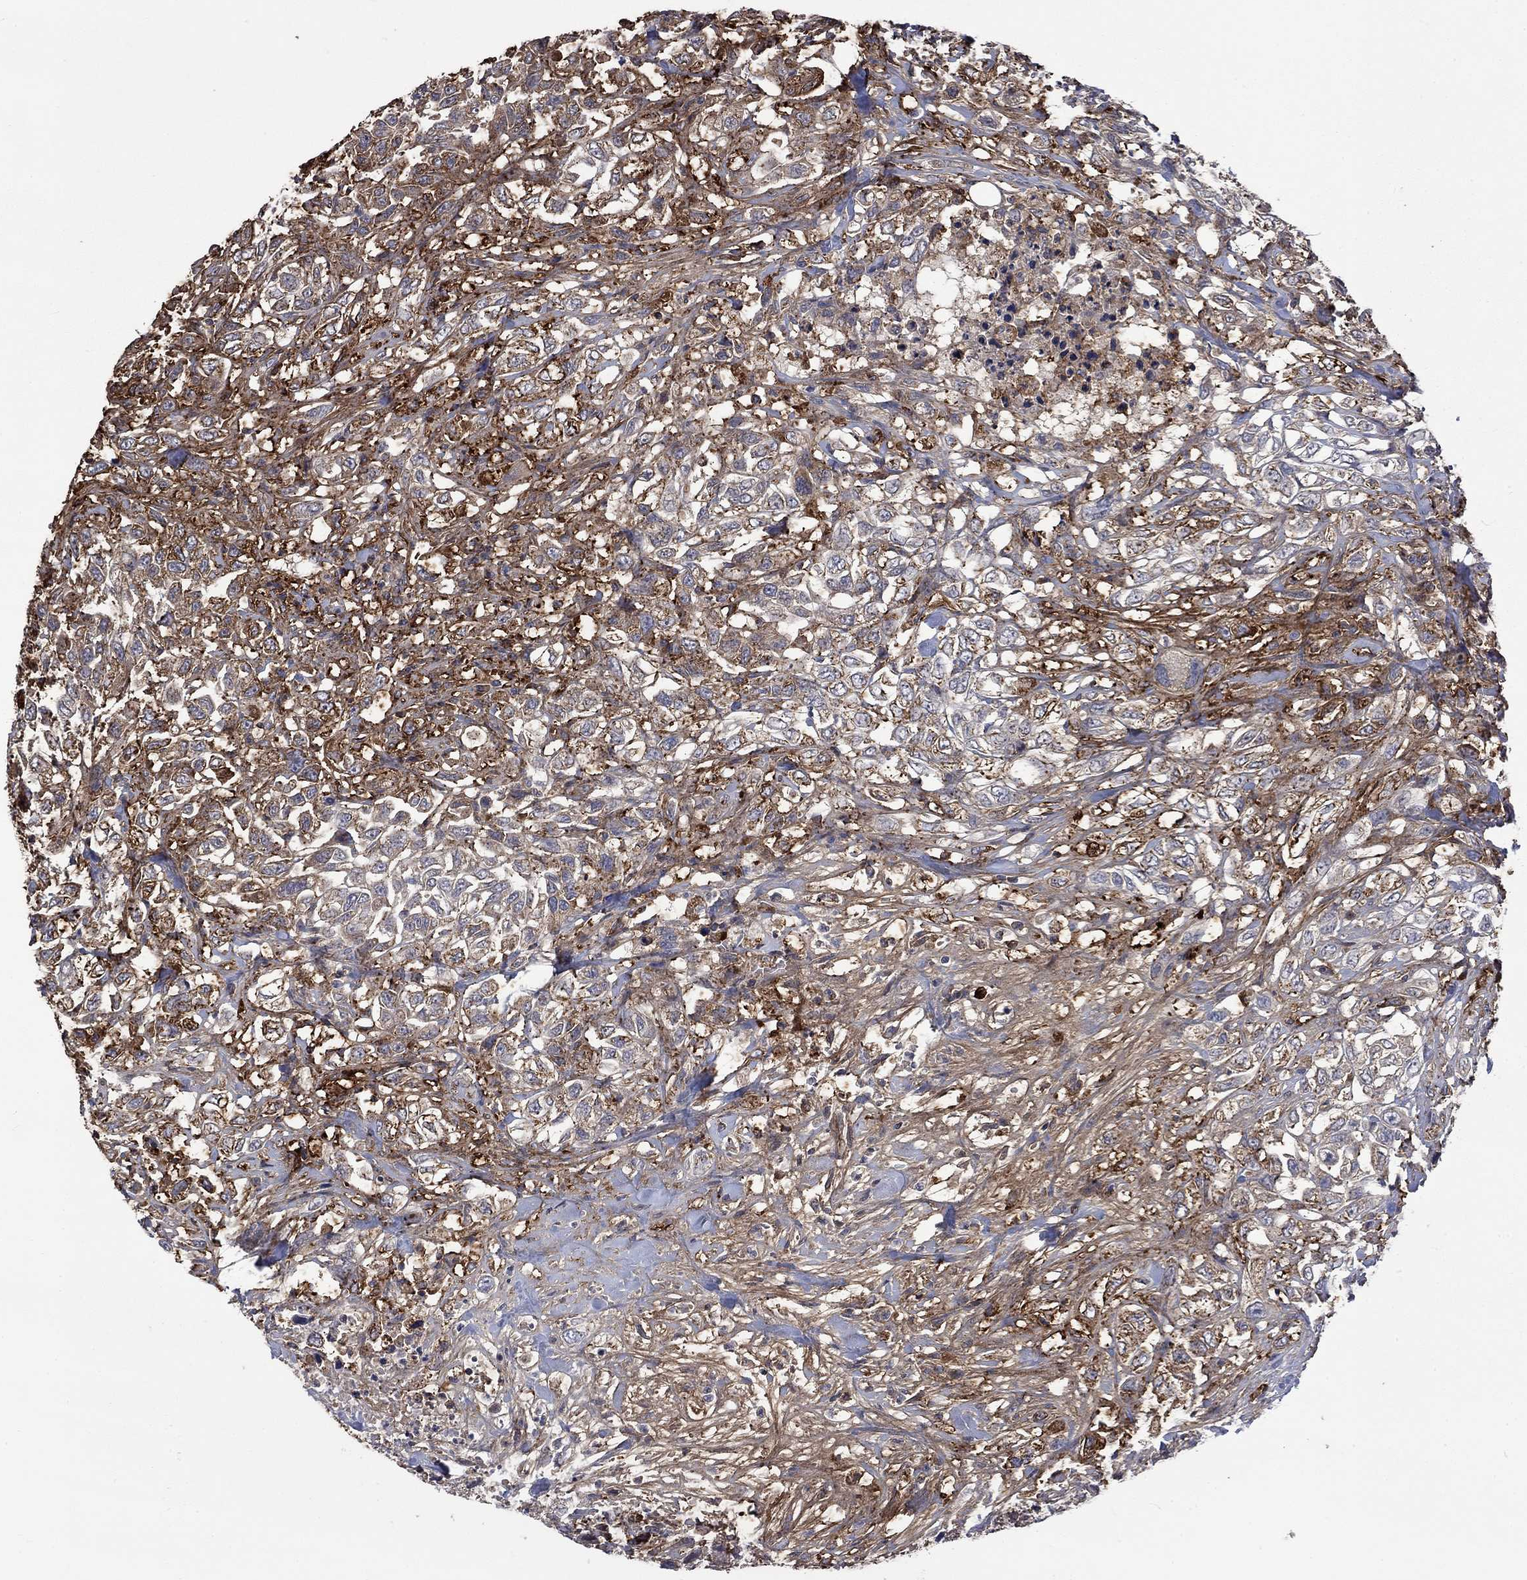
{"staining": {"intensity": "moderate", "quantity": "25%-75%", "location": "cytoplasmic/membranous"}, "tissue": "urothelial cancer", "cell_type": "Tumor cells", "image_type": "cancer", "snomed": [{"axis": "morphology", "description": "Urothelial carcinoma, High grade"}, {"axis": "topography", "description": "Urinary bladder"}], "caption": "A medium amount of moderate cytoplasmic/membranous expression is appreciated in approximately 25%-75% of tumor cells in high-grade urothelial carcinoma tissue. Immunohistochemistry stains the protein of interest in brown and the nuclei are stained blue.", "gene": "VCAN", "patient": {"sex": "female", "age": 56}}